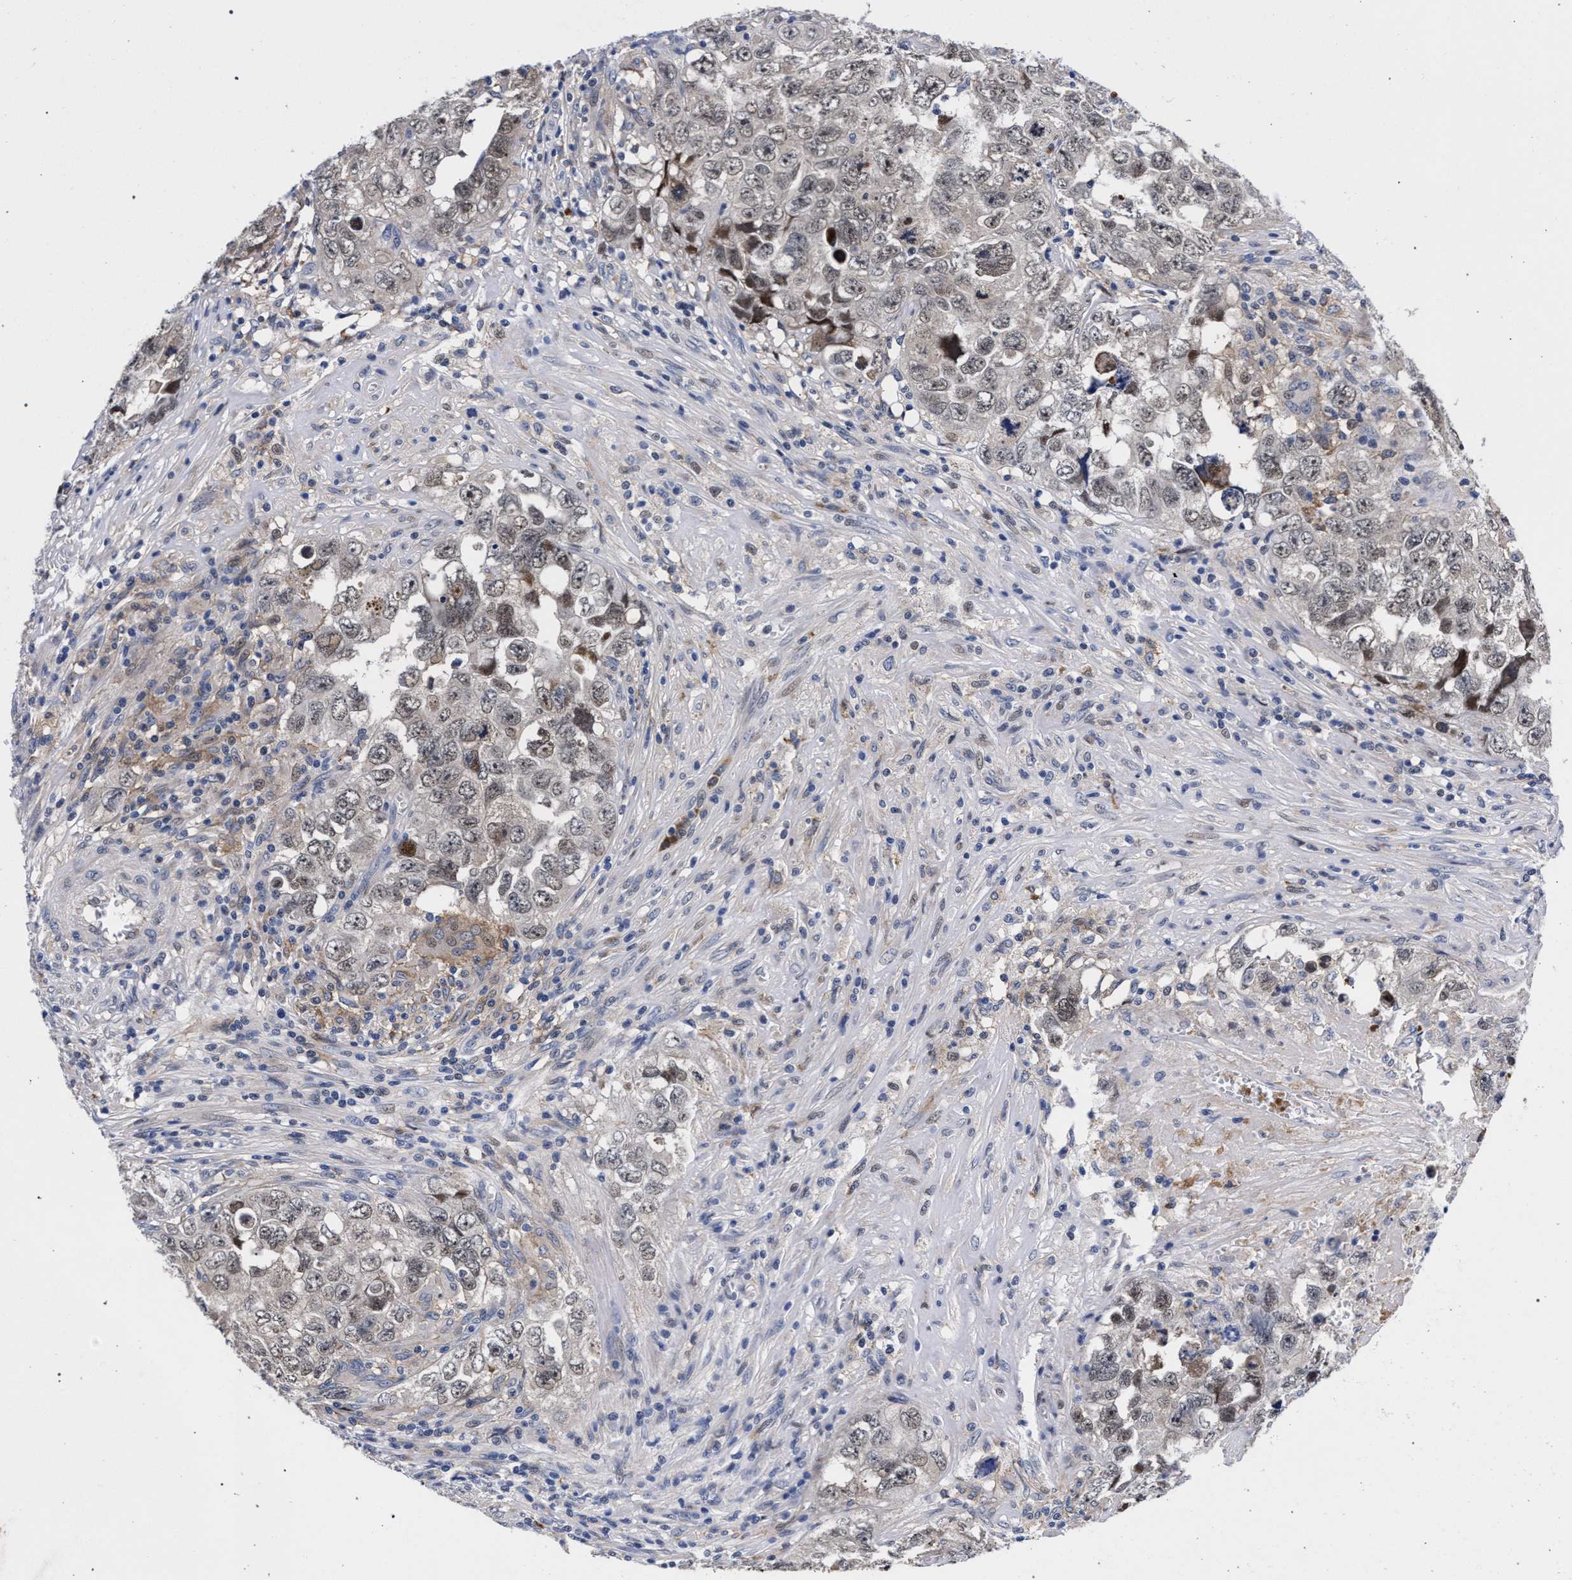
{"staining": {"intensity": "weak", "quantity": ">75%", "location": "nuclear"}, "tissue": "testis cancer", "cell_type": "Tumor cells", "image_type": "cancer", "snomed": [{"axis": "morphology", "description": "Seminoma, NOS"}, {"axis": "morphology", "description": "Carcinoma, Embryonal, NOS"}, {"axis": "topography", "description": "Testis"}], "caption": "There is low levels of weak nuclear expression in tumor cells of testis cancer (embryonal carcinoma), as demonstrated by immunohistochemical staining (brown color).", "gene": "ZNF462", "patient": {"sex": "male", "age": 43}}